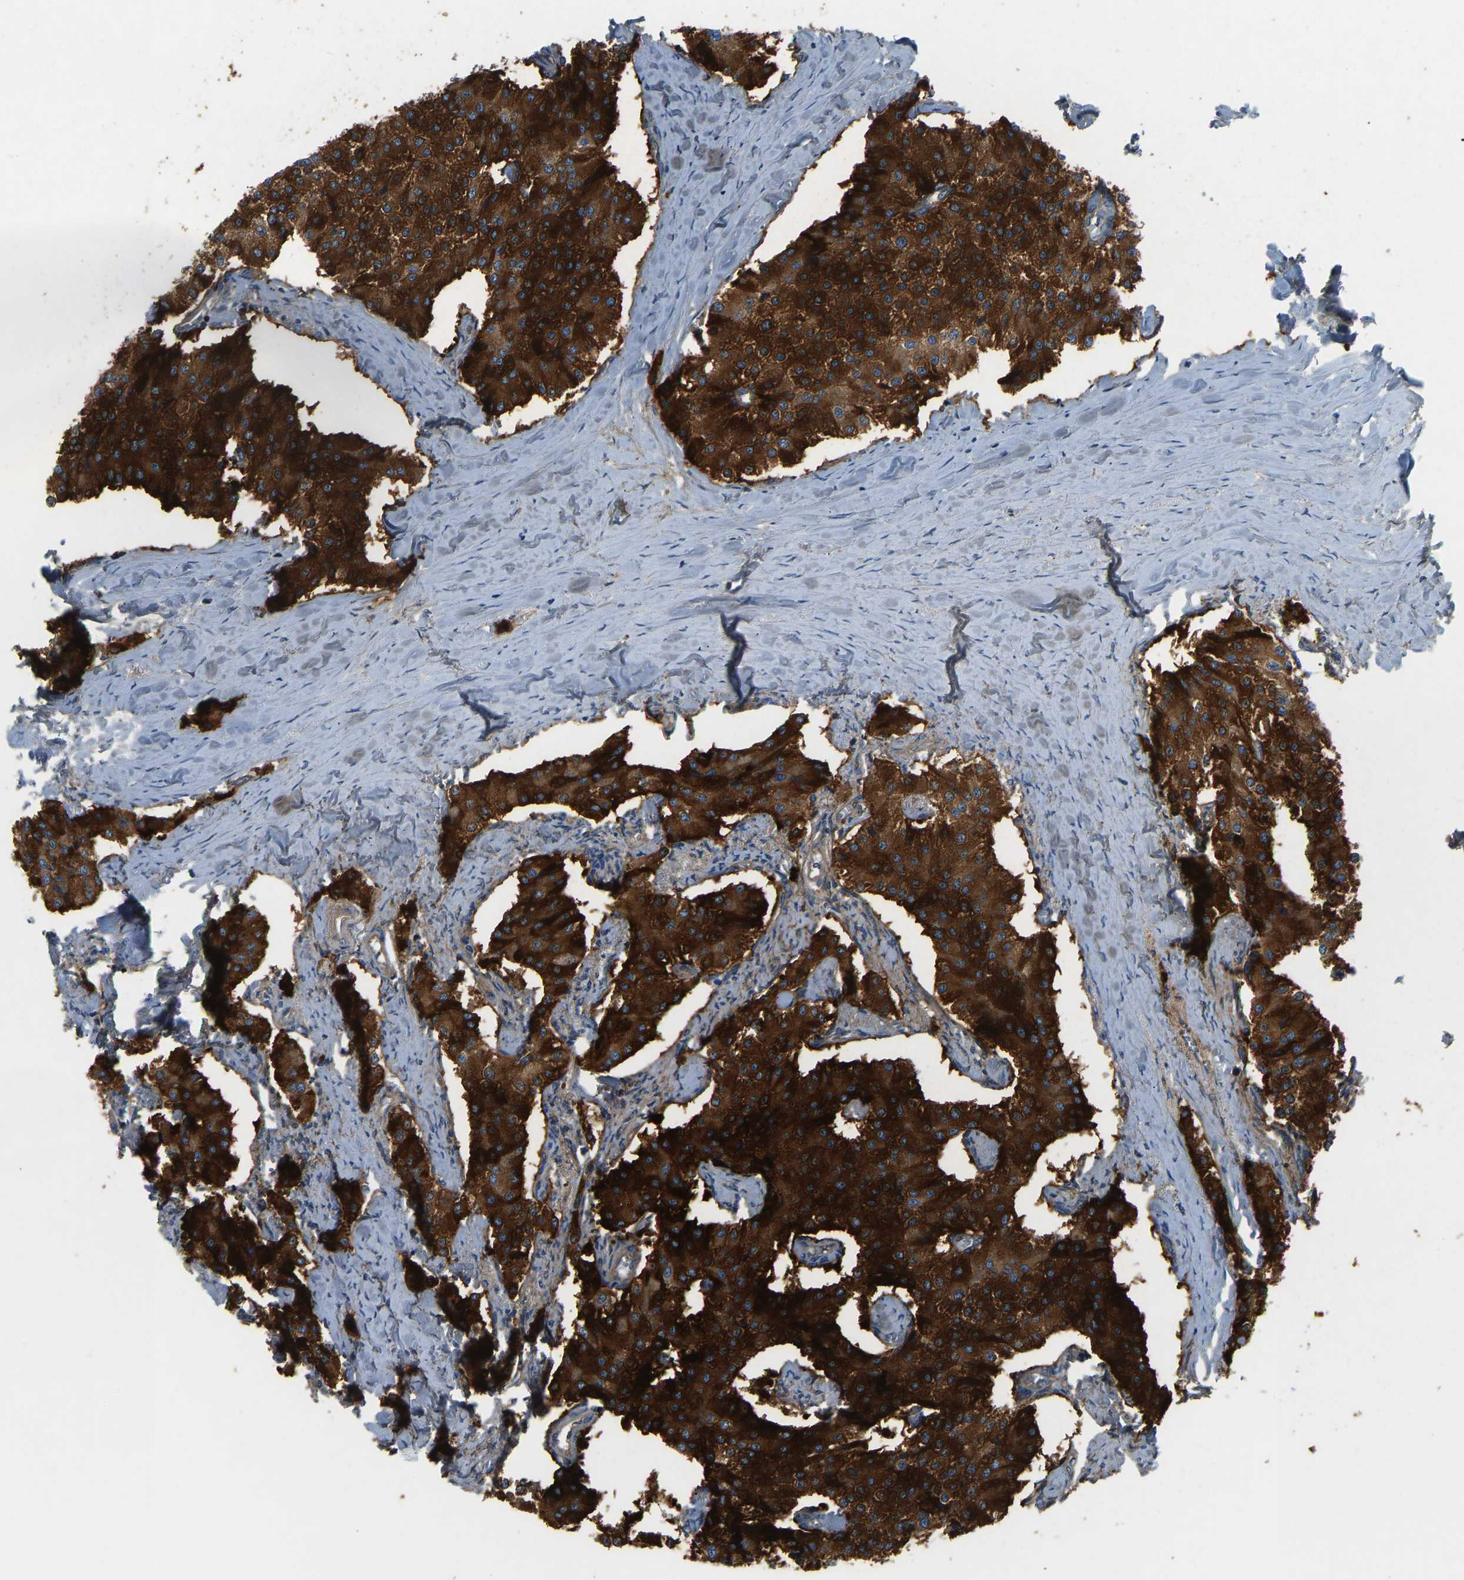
{"staining": {"intensity": "strong", "quantity": ">75%", "location": "cytoplasmic/membranous"}, "tissue": "carcinoid", "cell_type": "Tumor cells", "image_type": "cancer", "snomed": [{"axis": "morphology", "description": "Carcinoid, malignant, NOS"}, {"axis": "topography", "description": "Colon"}], "caption": "Immunohistochemistry (IHC) of carcinoid exhibits high levels of strong cytoplasmic/membranous expression in approximately >75% of tumor cells.", "gene": "CHAD", "patient": {"sex": "female", "age": 52}}